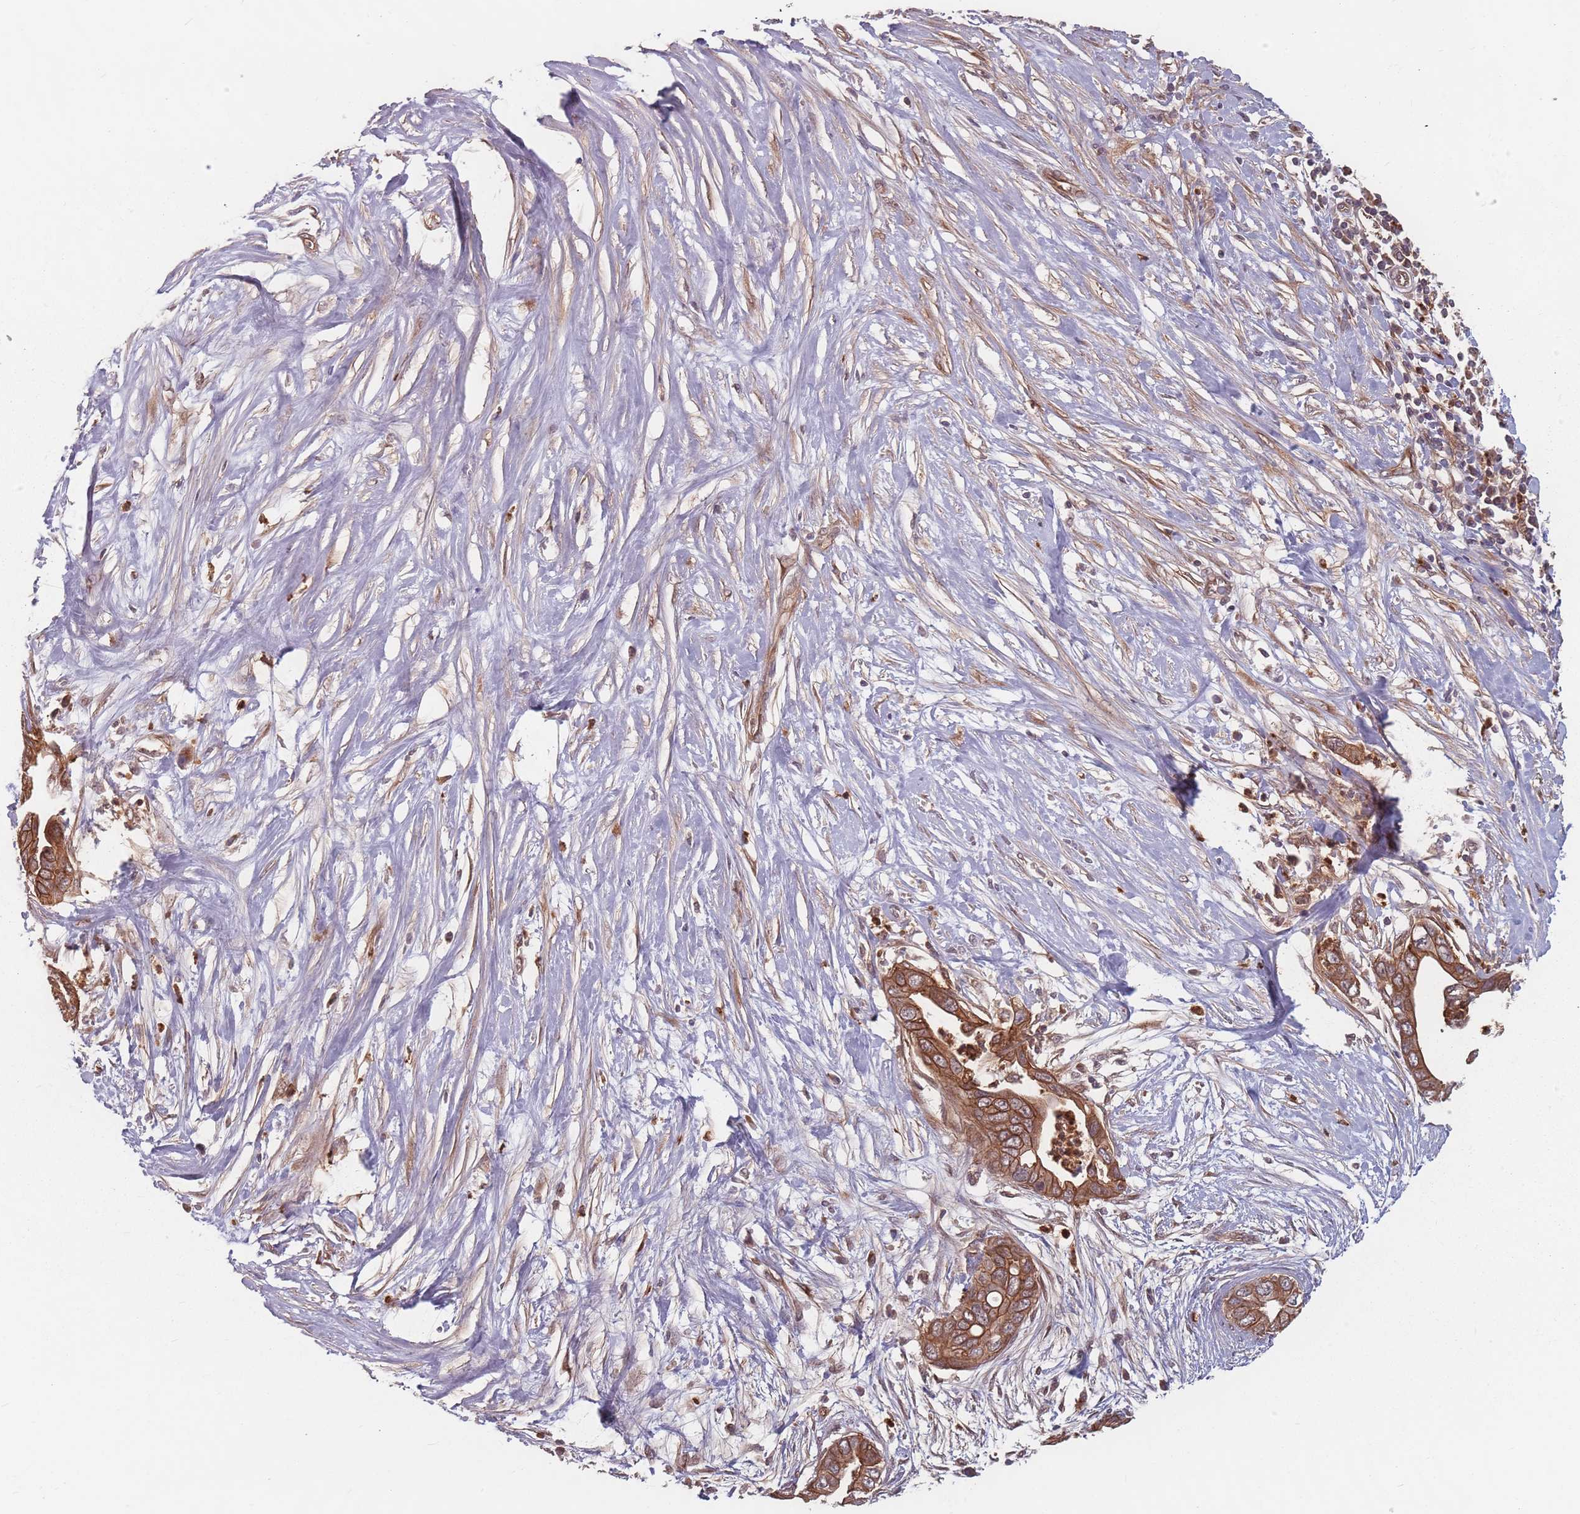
{"staining": {"intensity": "strong", "quantity": ">75%", "location": "cytoplasmic/membranous"}, "tissue": "pancreatic cancer", "cell_type": "Tumor cells", "image_type": "cancer", "snomed": [{"axis": "morphology", "description": "Adenocarcinoma, NOS"}, {"axis": "topography", "description": "Pancreas"}], "caption": "Tumor cells display high levels of strong cytoplasmic/membranous positivity in about >75% of cells in adenocarcinoma (pancreatic). (DAB (3,3'-diaminobenzidine) IHC with brightfield microscopy, high magnification).", "gene": "C3orf14", "patient": {"sex": "male", "age": 75}}